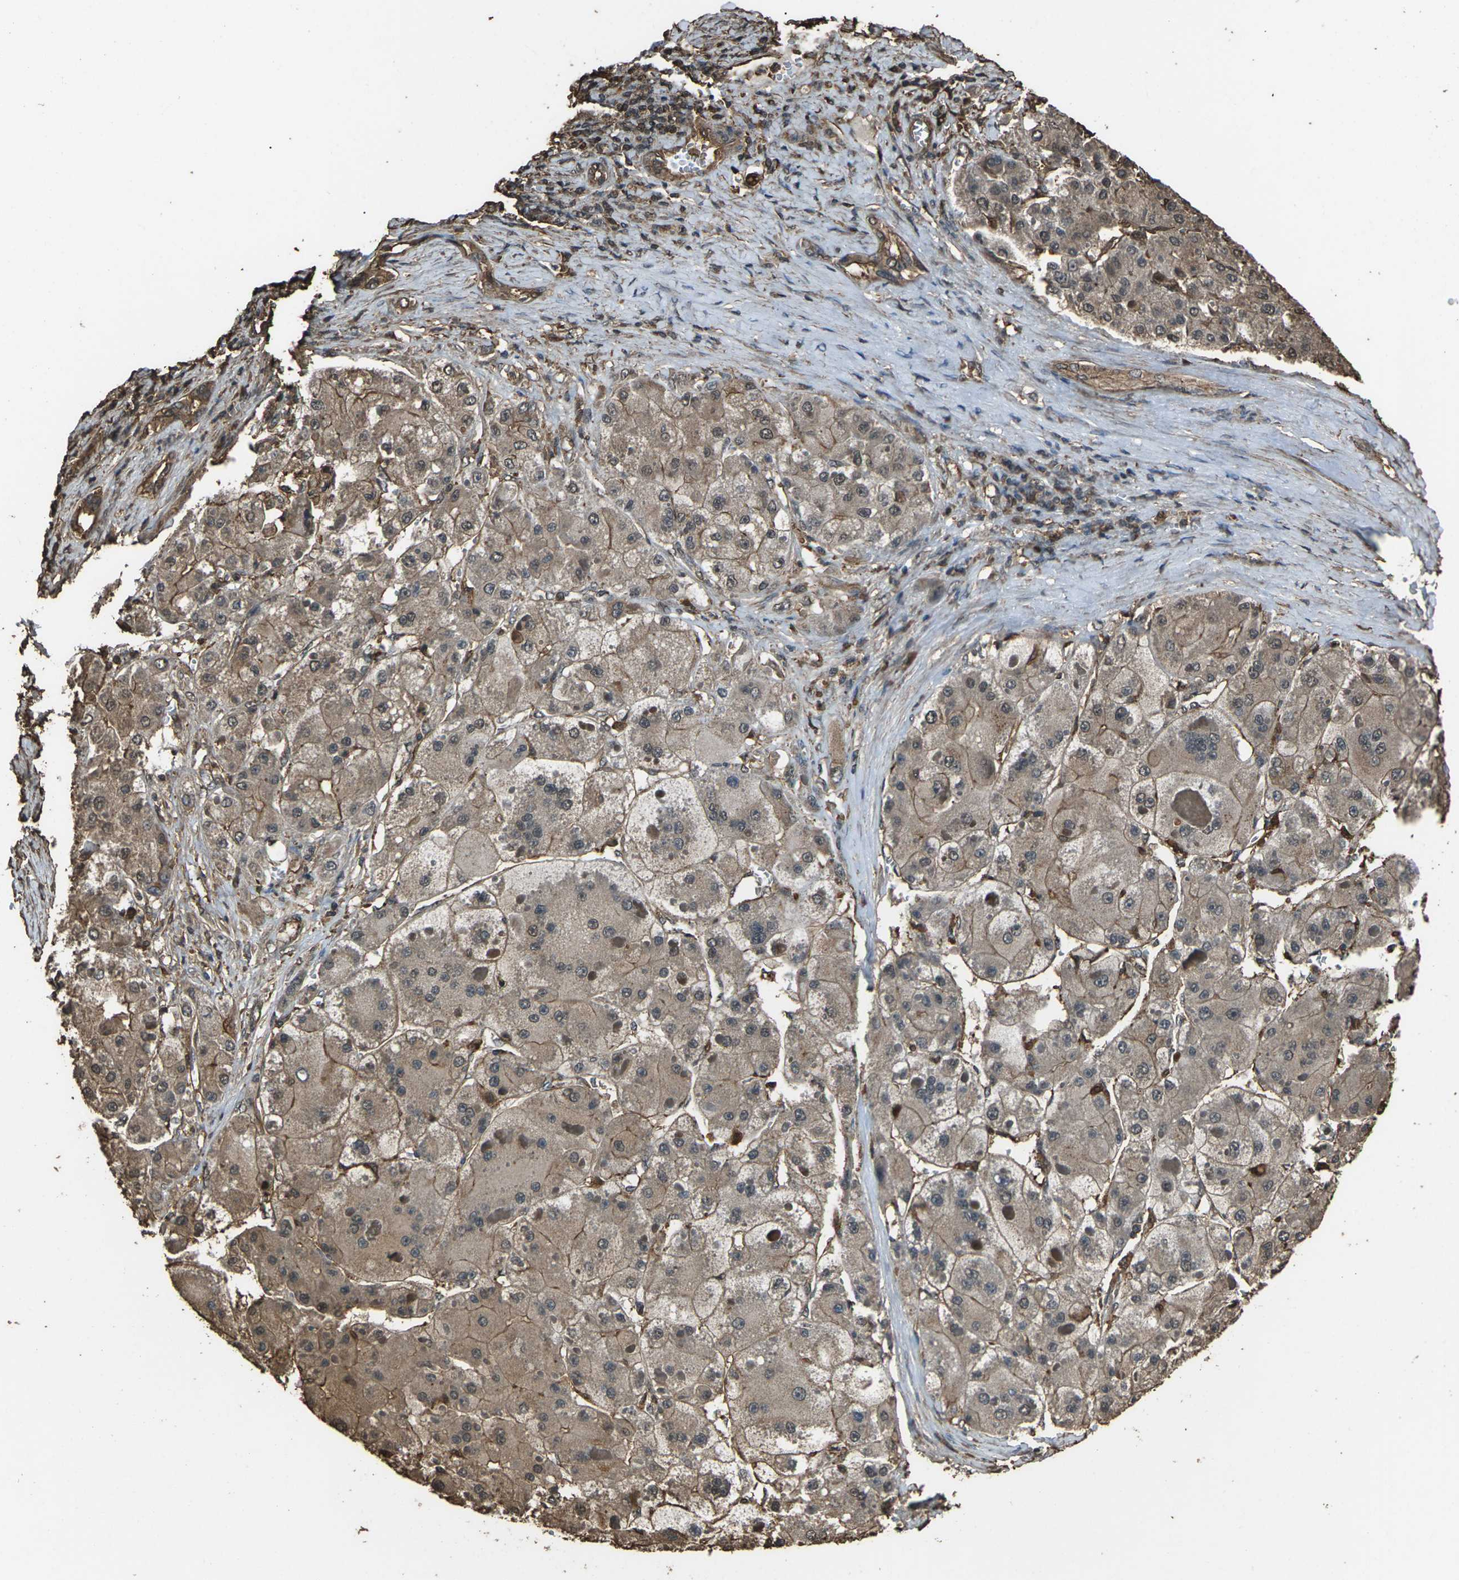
{"staining": {"intensity": "weak", "quantity": ">75%", "location": "cytoplasmic/membranous"}, "tissue": "liver cancer", "cell_type": "Tumor cells", "image_type": "cancer", "snomed": [{"axis": "morphology", "description": "Carcinoma, Hepatocellular, NOS"}, {"axis": "topography", "description": "Liver"}], "caption": "IHC photomicrograph of neoplastic tissue: liver cancer (hepatocellular carcinoma) stained using IHC exhibits low levels of weak protein expression localized specifically in the cytoplasmic/membranous of tumor cells, appearing as a cytoplasmic/membranous brown color.", "gene": "DHPS", "patient": {"sex": "female", "age": 73}}